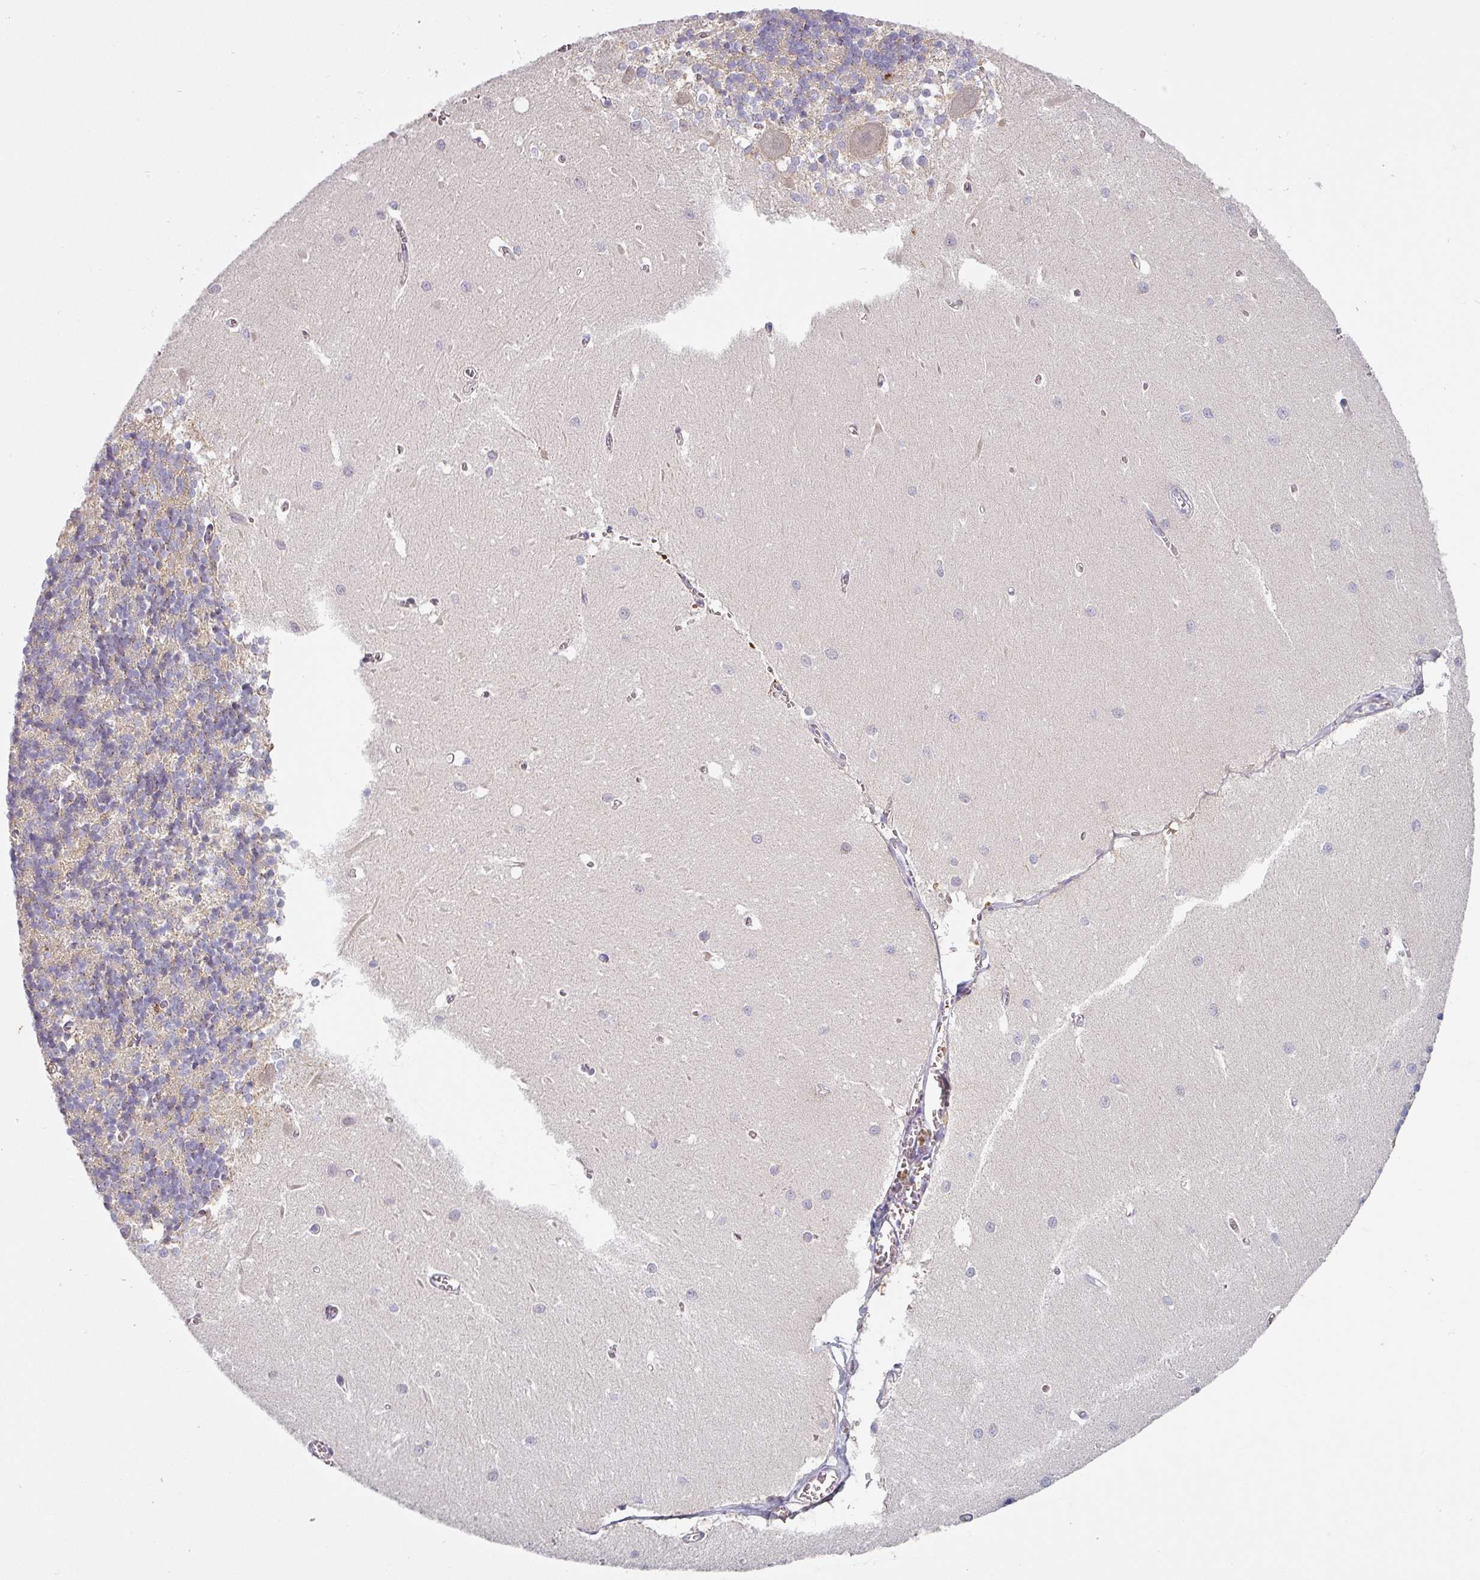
{"staining": {"intensity": "weak", "quantity": "25%-75%", "location": "cytoplasmic/membranous"}, "tissue": "cerebellum", "cell_type": "Cells in granular layer", "image_type": "normal", "snomed": [{"axis": "morphology", "description": "Normal tissue, NOS"}, {"axis": "topography", "description": "Cerebellum"}], "caption": "This histopathology image demonstrates IHC staining of benign human cerebellum, with low weak cytoplasmic/membranous expression in approximately 25%-75% of cells in granular layer.", "gene": "PRODH2", "patient": {"sex": "male", "age": 37}}